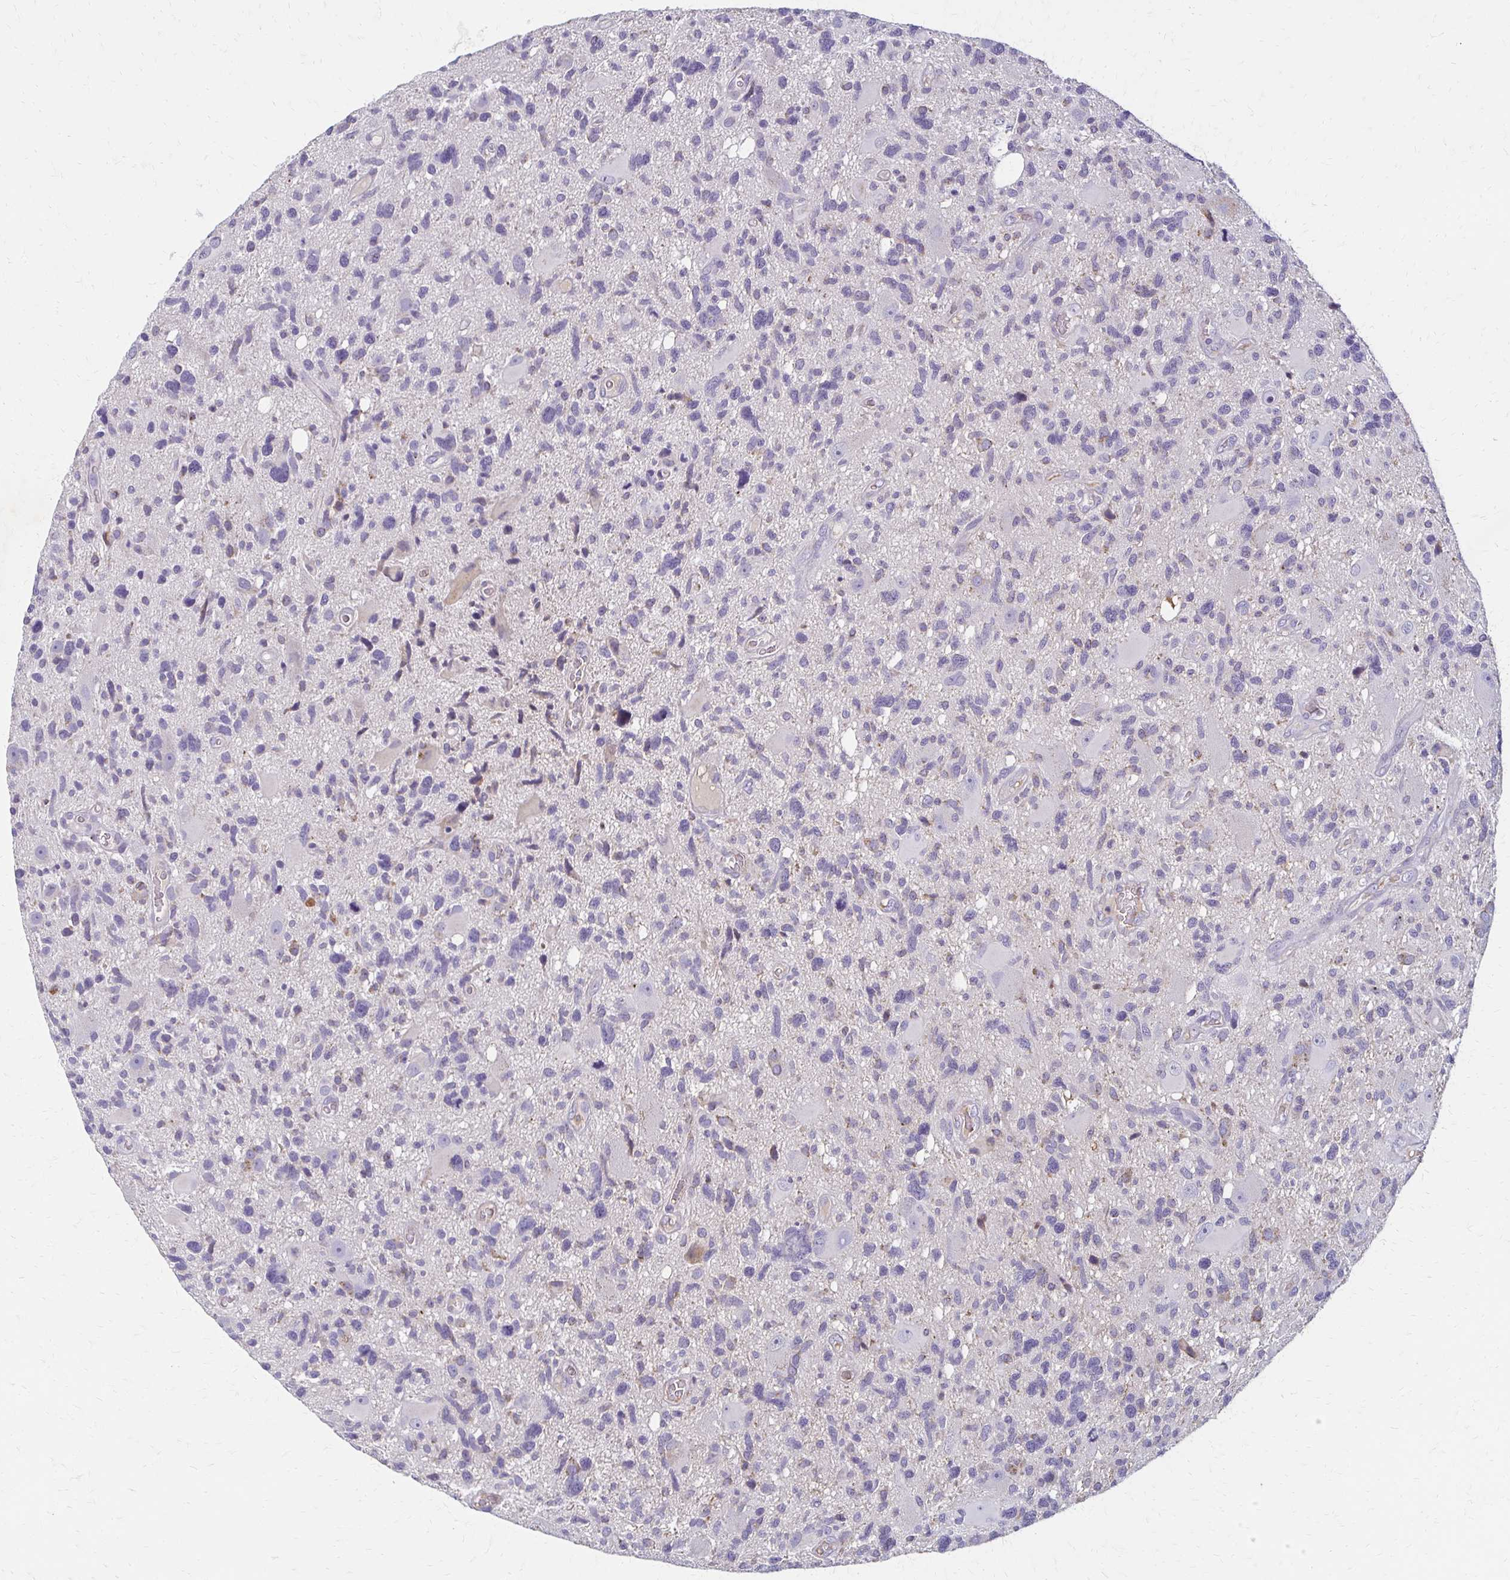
{"staining": {"intensity": "negative", "quantity": "none", "location": "none"}, "tissue": "glioma", "cell_type": "Tumor cells", "image_type": "cancer", "snomed": [{"axis": "morphology", "description": "Glioma, malignant, High grade"}, {"axis": "topography", "description": "Brain"}], "caption": "Immunohistochemical staining of glioma displays no significant positivity in tumor cells.", "gene": "BBS12", "patient": {"sex": "male", "age": 49}}